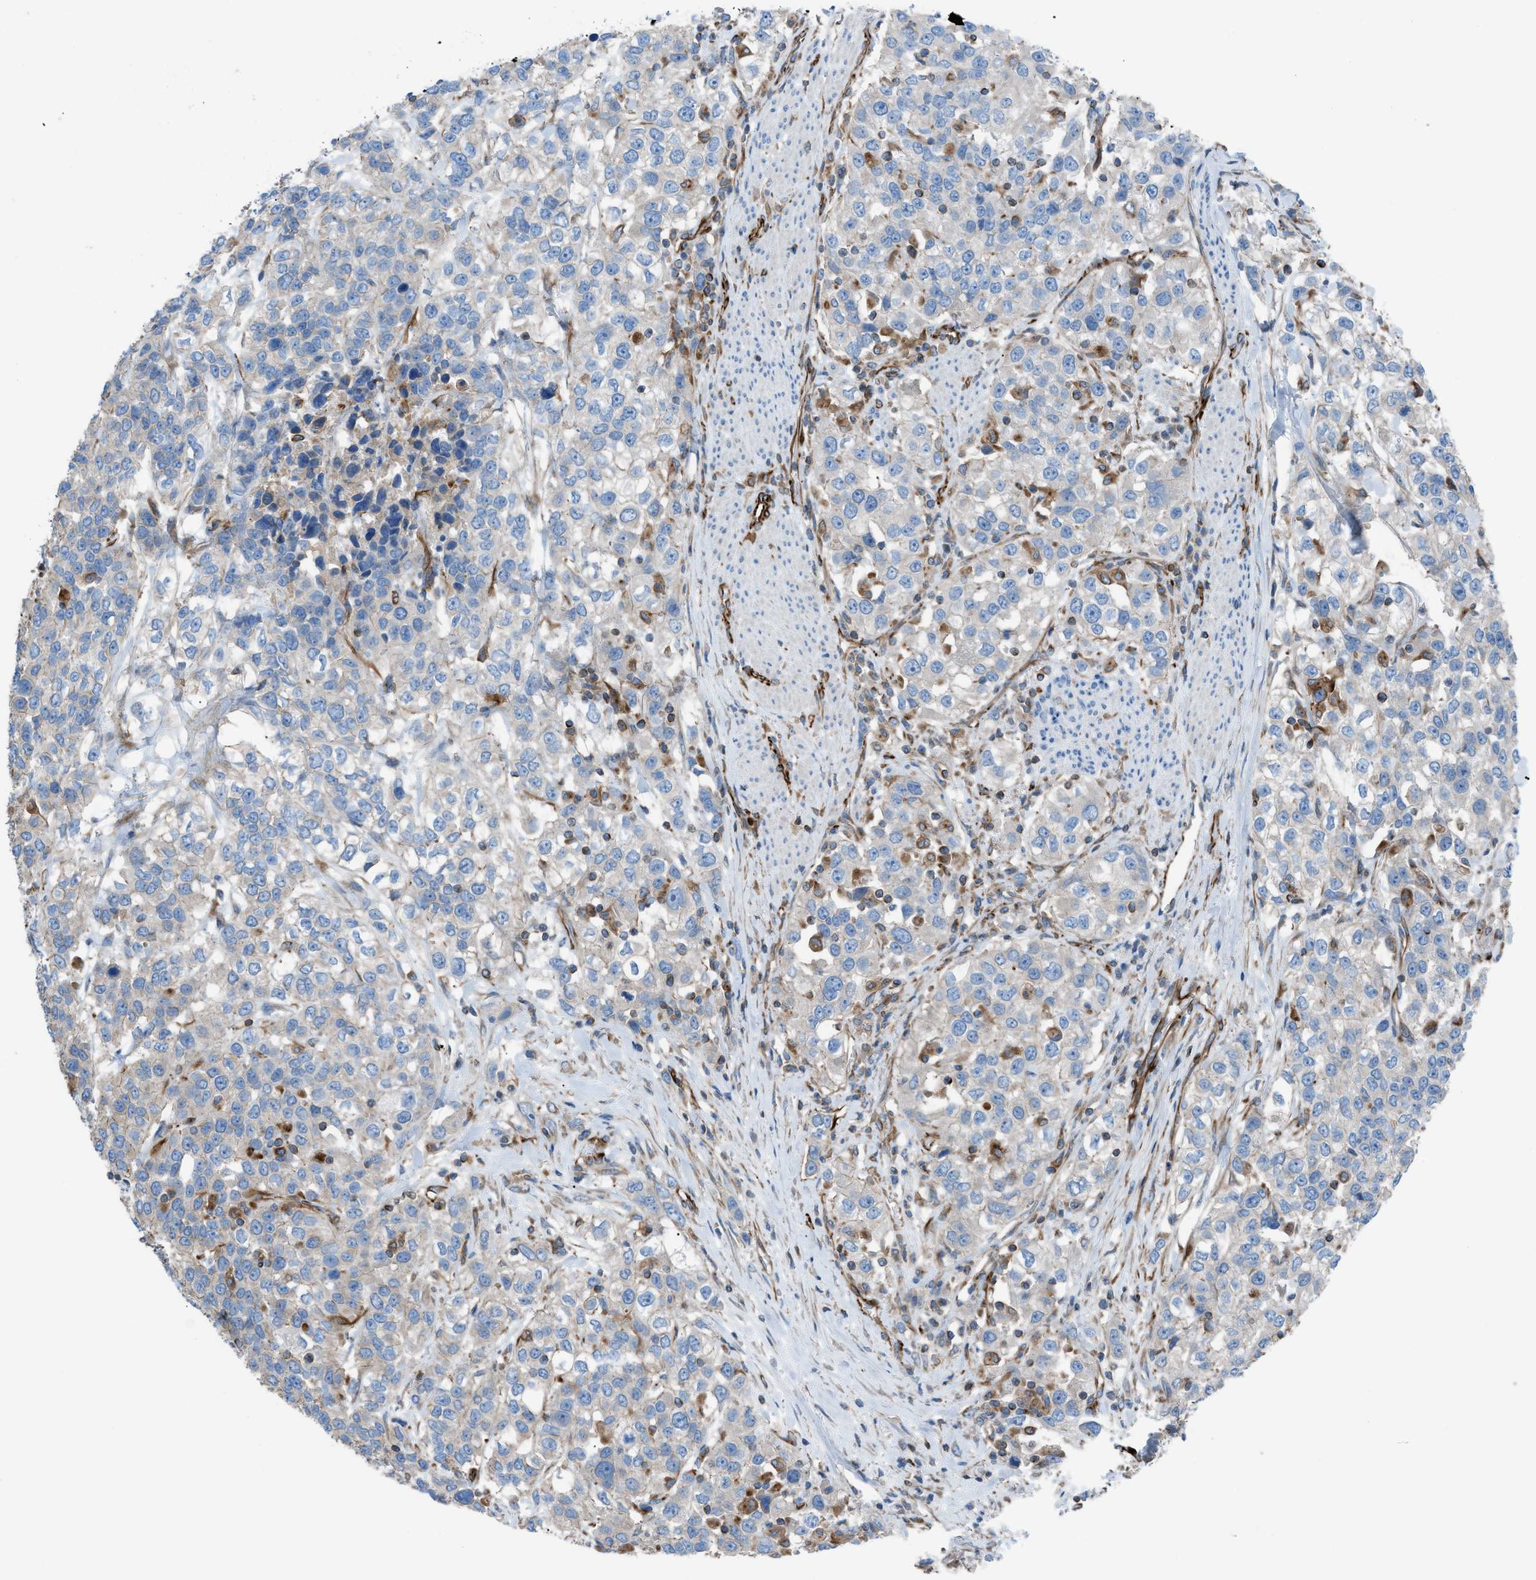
{"staining": {"intensity": "weak", "quantity": "25%-75%", "location": "cytoplasmic/membranous"}, "tissue": "urothelial cancer", "cell_type": "Tumor cells", "image_type": "cancer", "snomed": [{"axis": "morphology", "description": "Urothelial carcinoma, High grade"}, {"axis": "topography", "description": "Urinary bladder"}], "caption": "Immunohistochemistry image of human high-grade urothelial carcinoma stained for a protein (brown), which shows low levels of weak cytoplasmic/membranous staining in about 25%-75% of tumor cells.", "gene": "CABP7", "patient": {"sex": "female", "age": 80}}